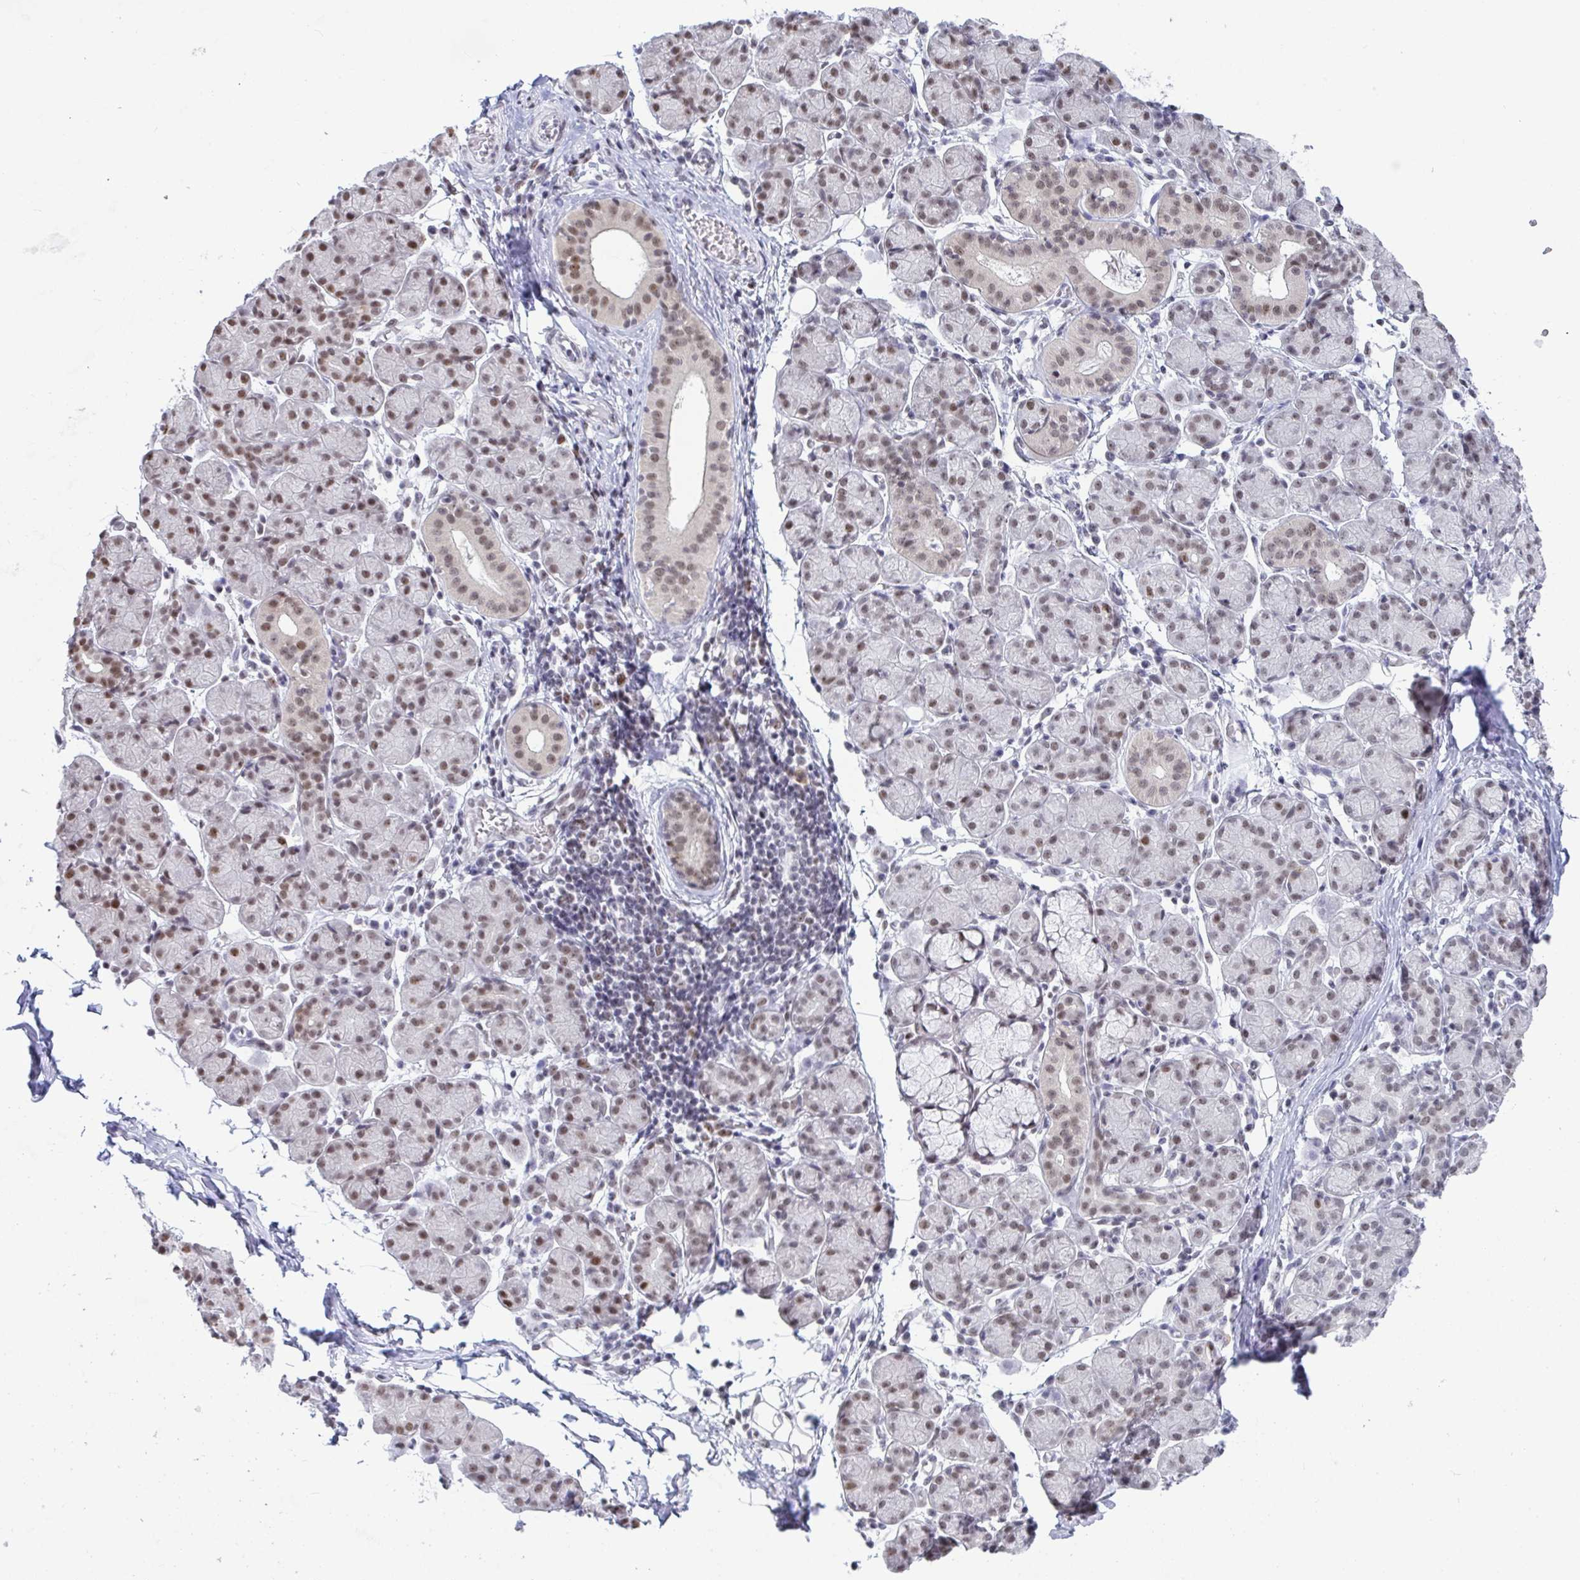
{"staining": {"intensity": "weak", "quantity": "25%-75%", "location": "nuclear"}, "tissue": "salivary gland", "cell_type": "Glandular cells", "image_type": "normal", "snomed": [{"axis": "morphology", "description": "Normal tissue, NOS"}, {"axis": "morphology", "description": "Inflammation, NOS"}, {"axis": "topography", "description": "Lymph node"}, {"axis": "topography", "description": "Salivary gland"}], "caption": "Salivary gland stained with IHC demonstrates weak nuclear staining in approximately 25%-75% of glandular cells. (DAB = brown stain, brightfield microscopy at high magnification).", "gene": "SUPT16H", "patient": {"sex": "male", "age": 3}}